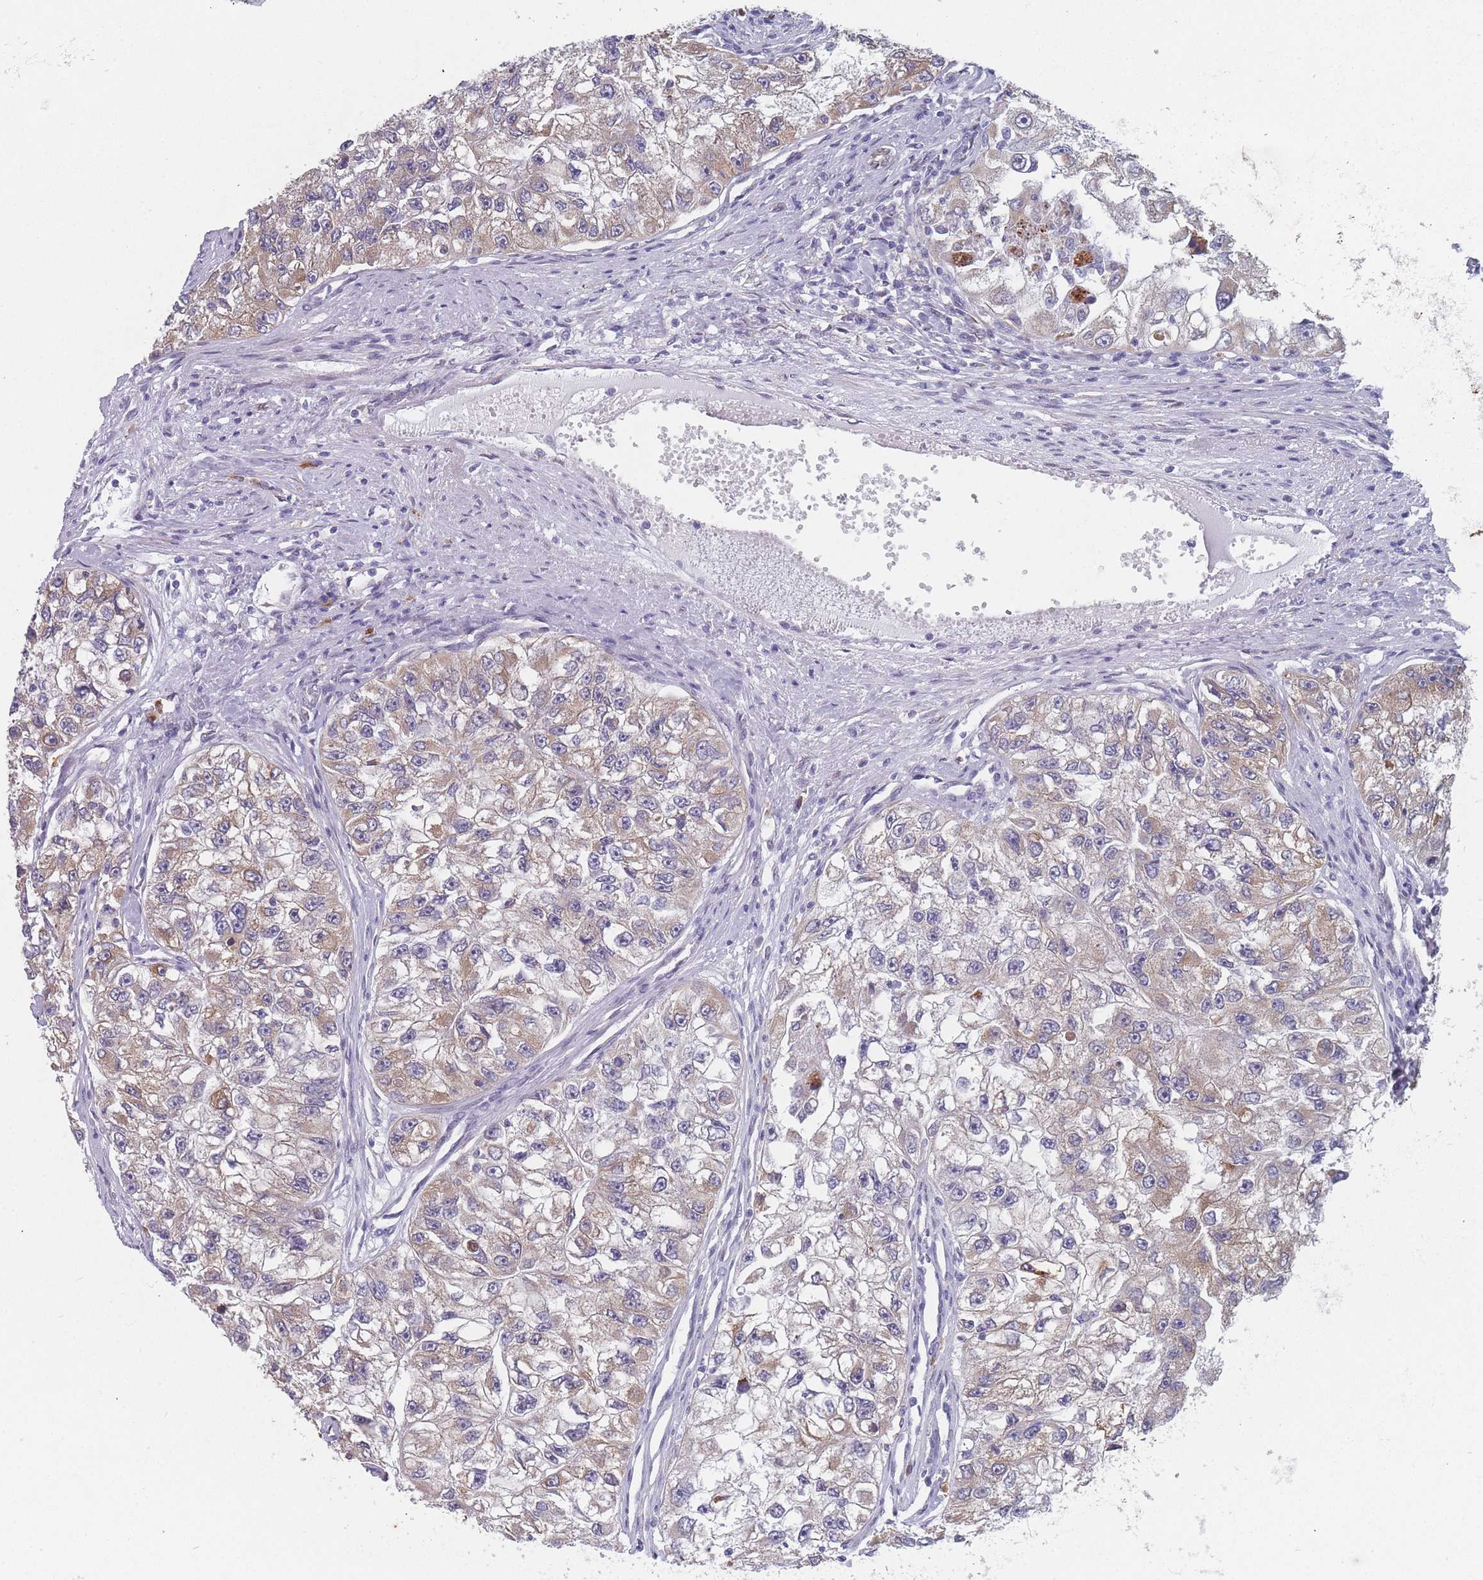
{"staining": {"intensity": "weak", "quantity": "25%-75%", "location": "cytoplasmic/membranous"}, "tissue": "renal cancer", "cell_type": "Tumor cells", "image_type": "cancer", "snomed": [{"axis": "morphology", "description": "Adenocarcinoma, NOS"}, {"axis": "topography", "description": "Kidney"}], "caption": "Protein staining by IHC exhibits weak cytoplasmic/membranous expression in approximately 25%-75% of tumor cells in adenocarcinoma (renal).", "gene": "TMED10", "patient": {"sex": "male", "age": 63}}